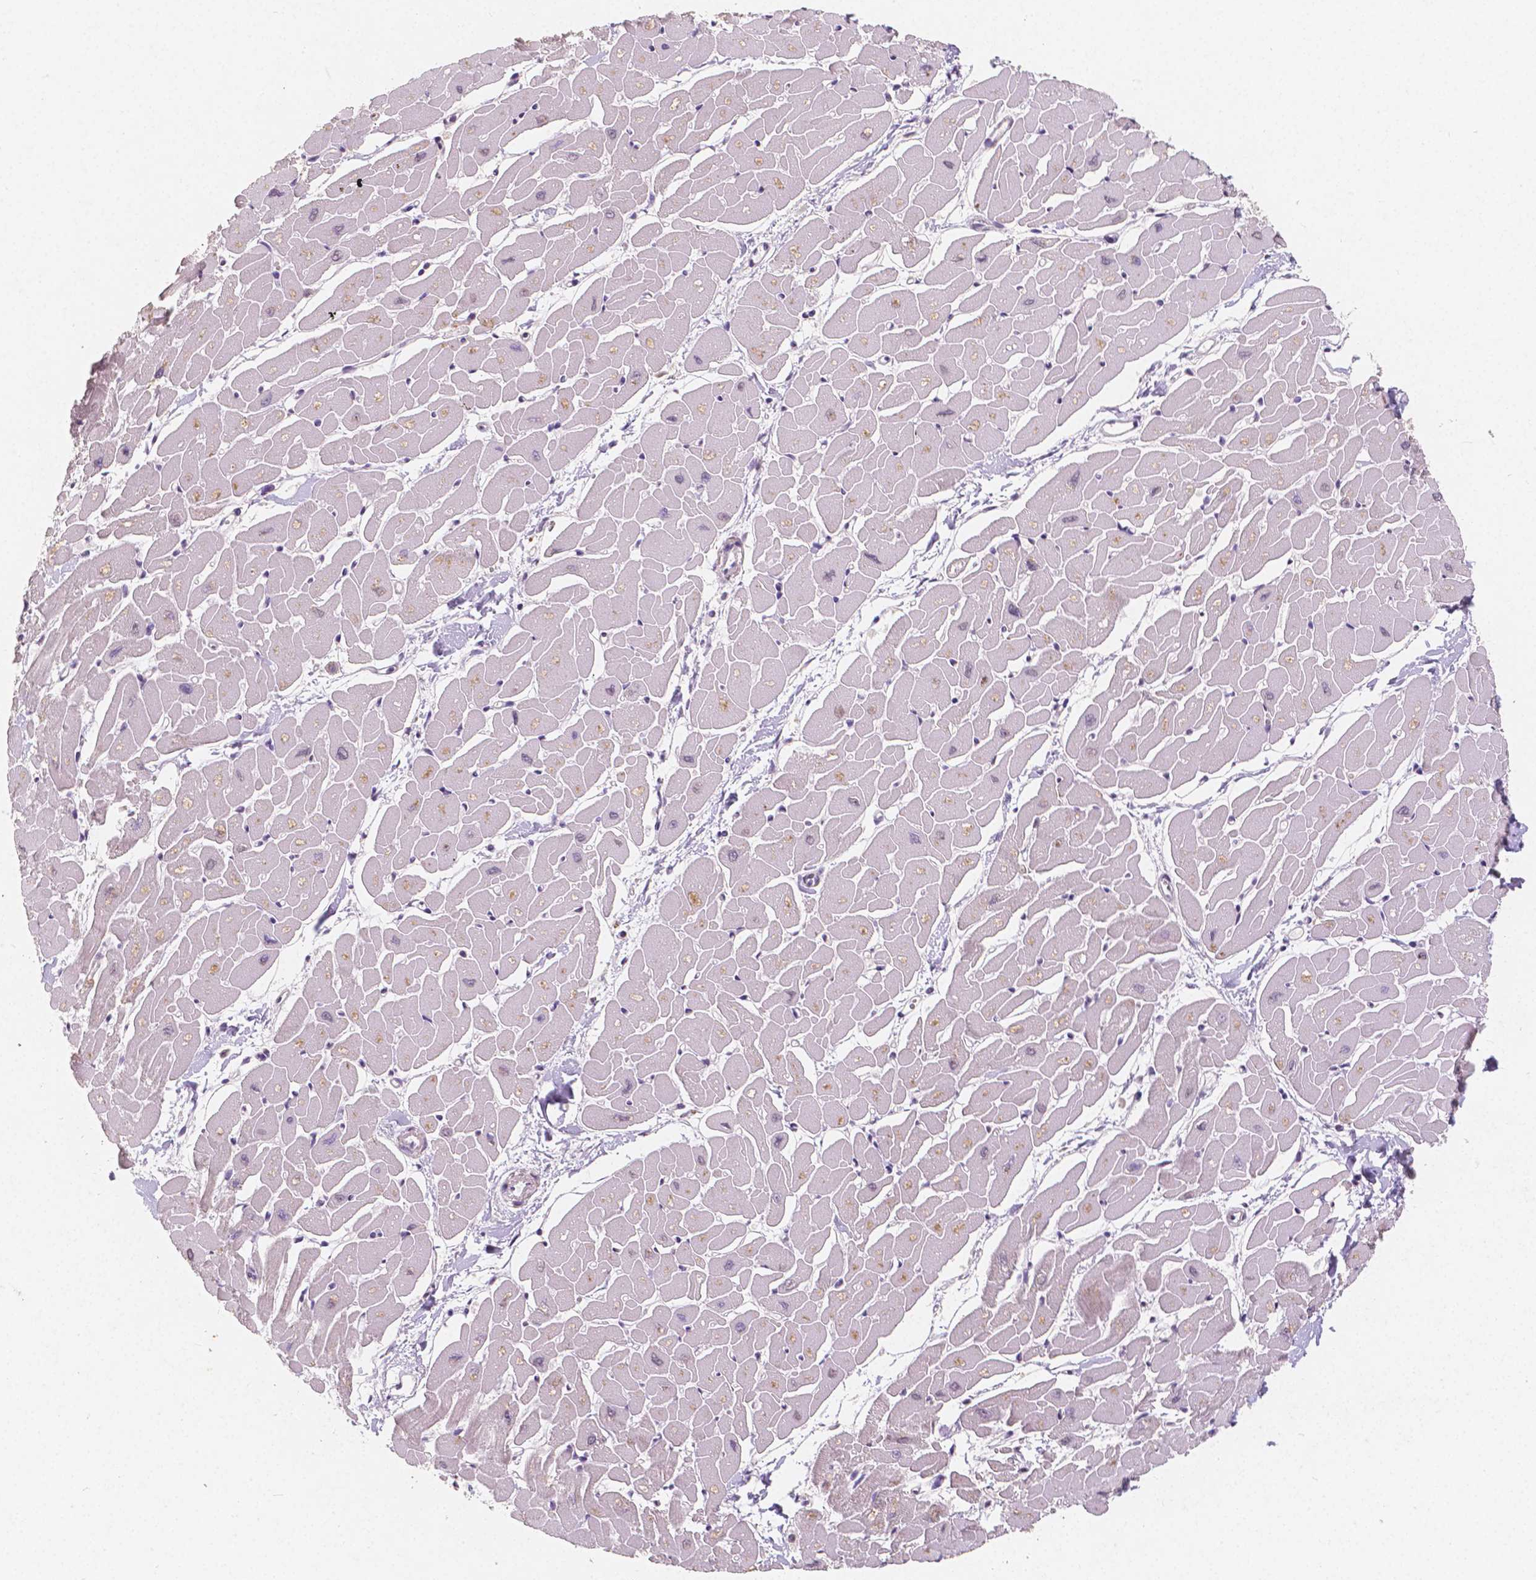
{"staining": {"intensity": "negative", "quantity": "none", "location": "none"}, "tissue": "heart muscle", "cell_type": "Cardiomyocytes", "image_type": "normal", "snomed": [{"axis": "morphology", "description": "Normal tissue, NOS"}, {"axis": "topography", "description": "Heart"}], "caption": "There is no significant expression in cardiomyocytes of heart muscle. Nuclei are stained in blue.", "gene": "NOLC1", "patient": {"sex": "male", "age": 57}}